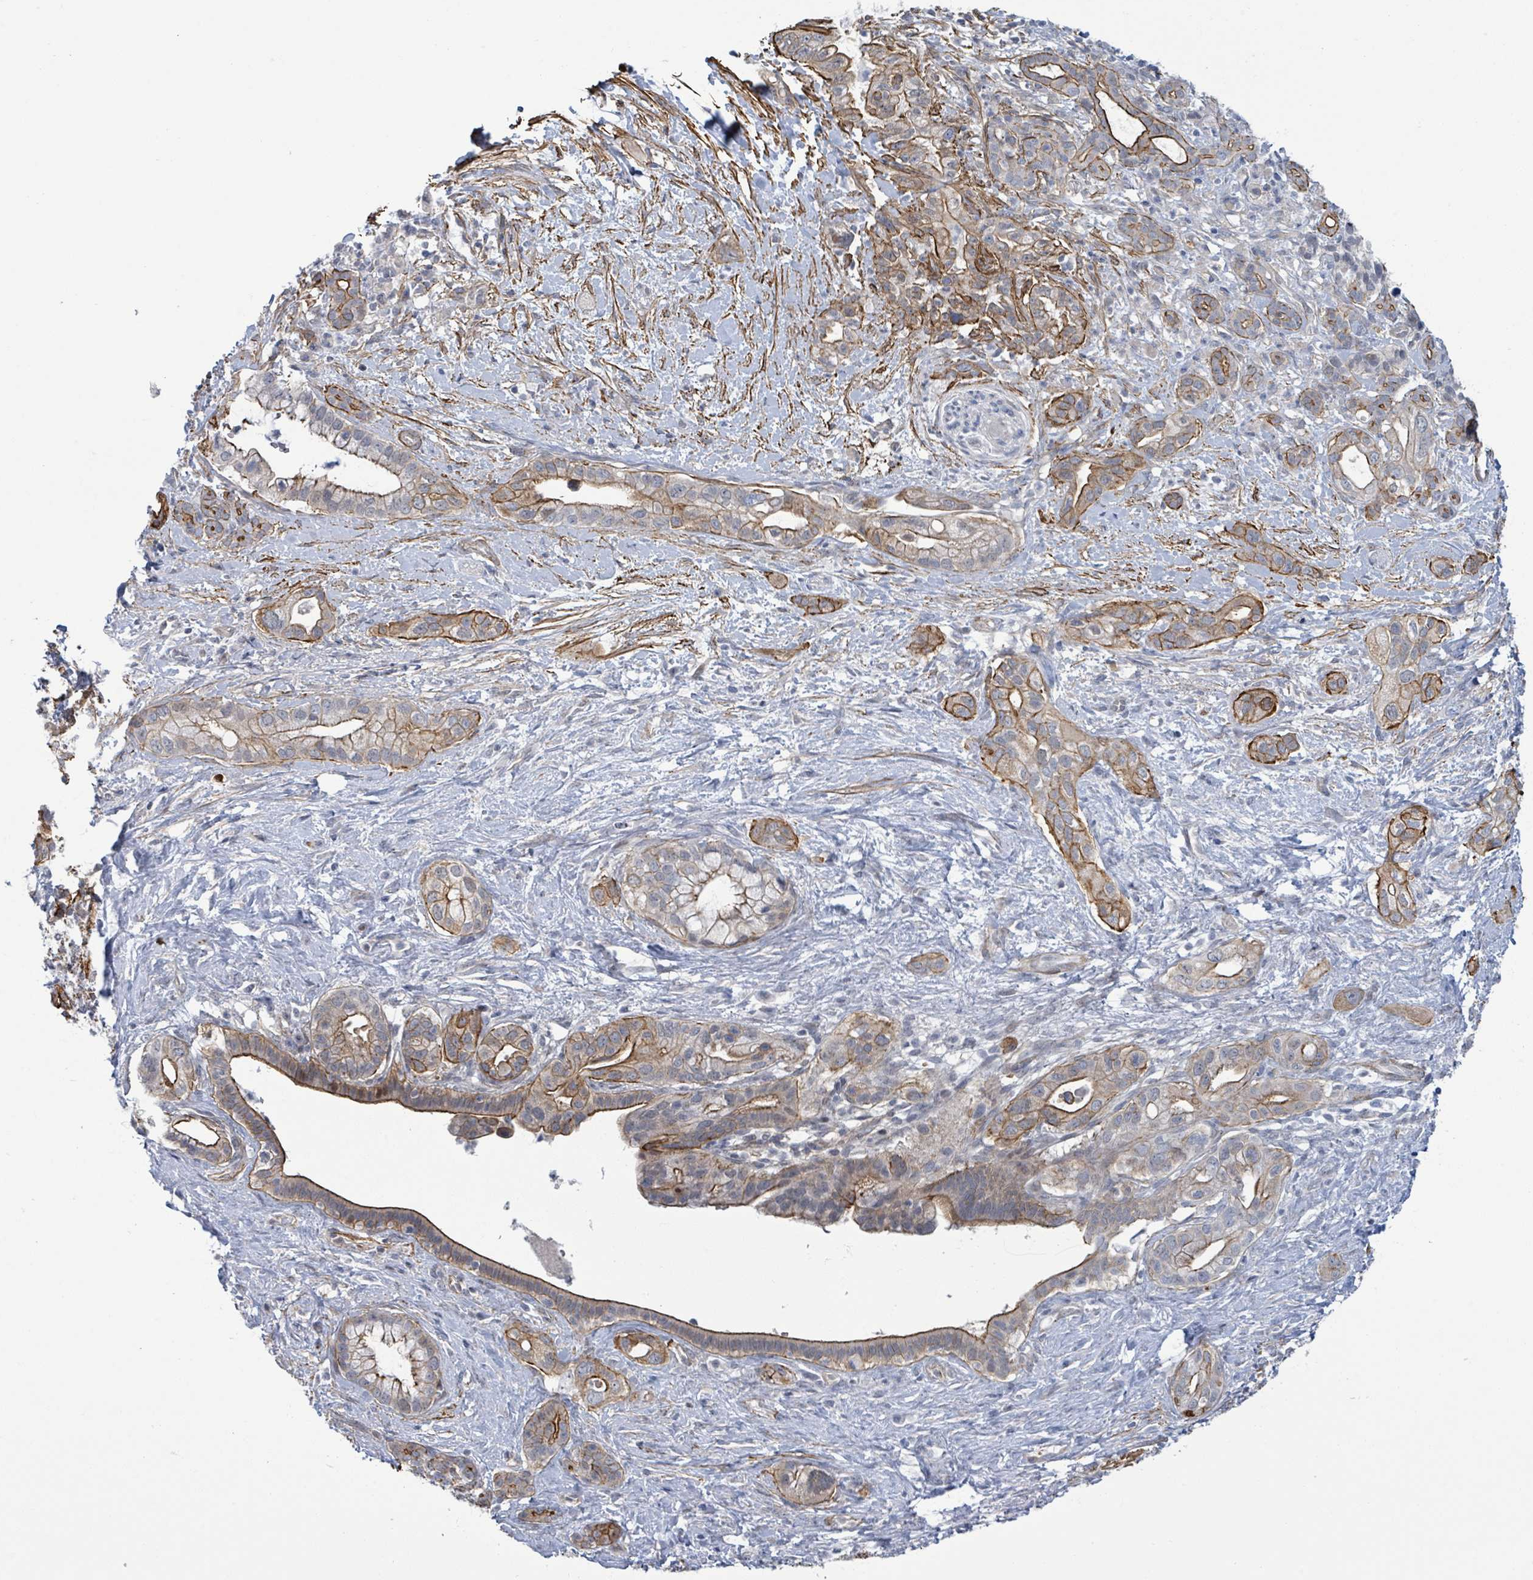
{"staining": {"intensity": "moderate", "quantity": ">75%", "location": "cytoplasmic/membranous"}, "tissue": "pancreatic cancer", "cell_type": "Tumor cells", "image_type": "cancer", "snomed": [{"axis": "morphology", "description": "Adenocarcinoma, NOS"}, {"axis": "topography", "description": "Pancreas"}], "caption": "This micrograph shows immunohistochemistry (IHC) staining of adenocarcinoma (pancreatic), with medium moderate cytoplasmic/membranous staining in approximately >75% of tumor cells.", "gene": "DMRTC1B", "patient": {"sex": "male", "age": 44}}